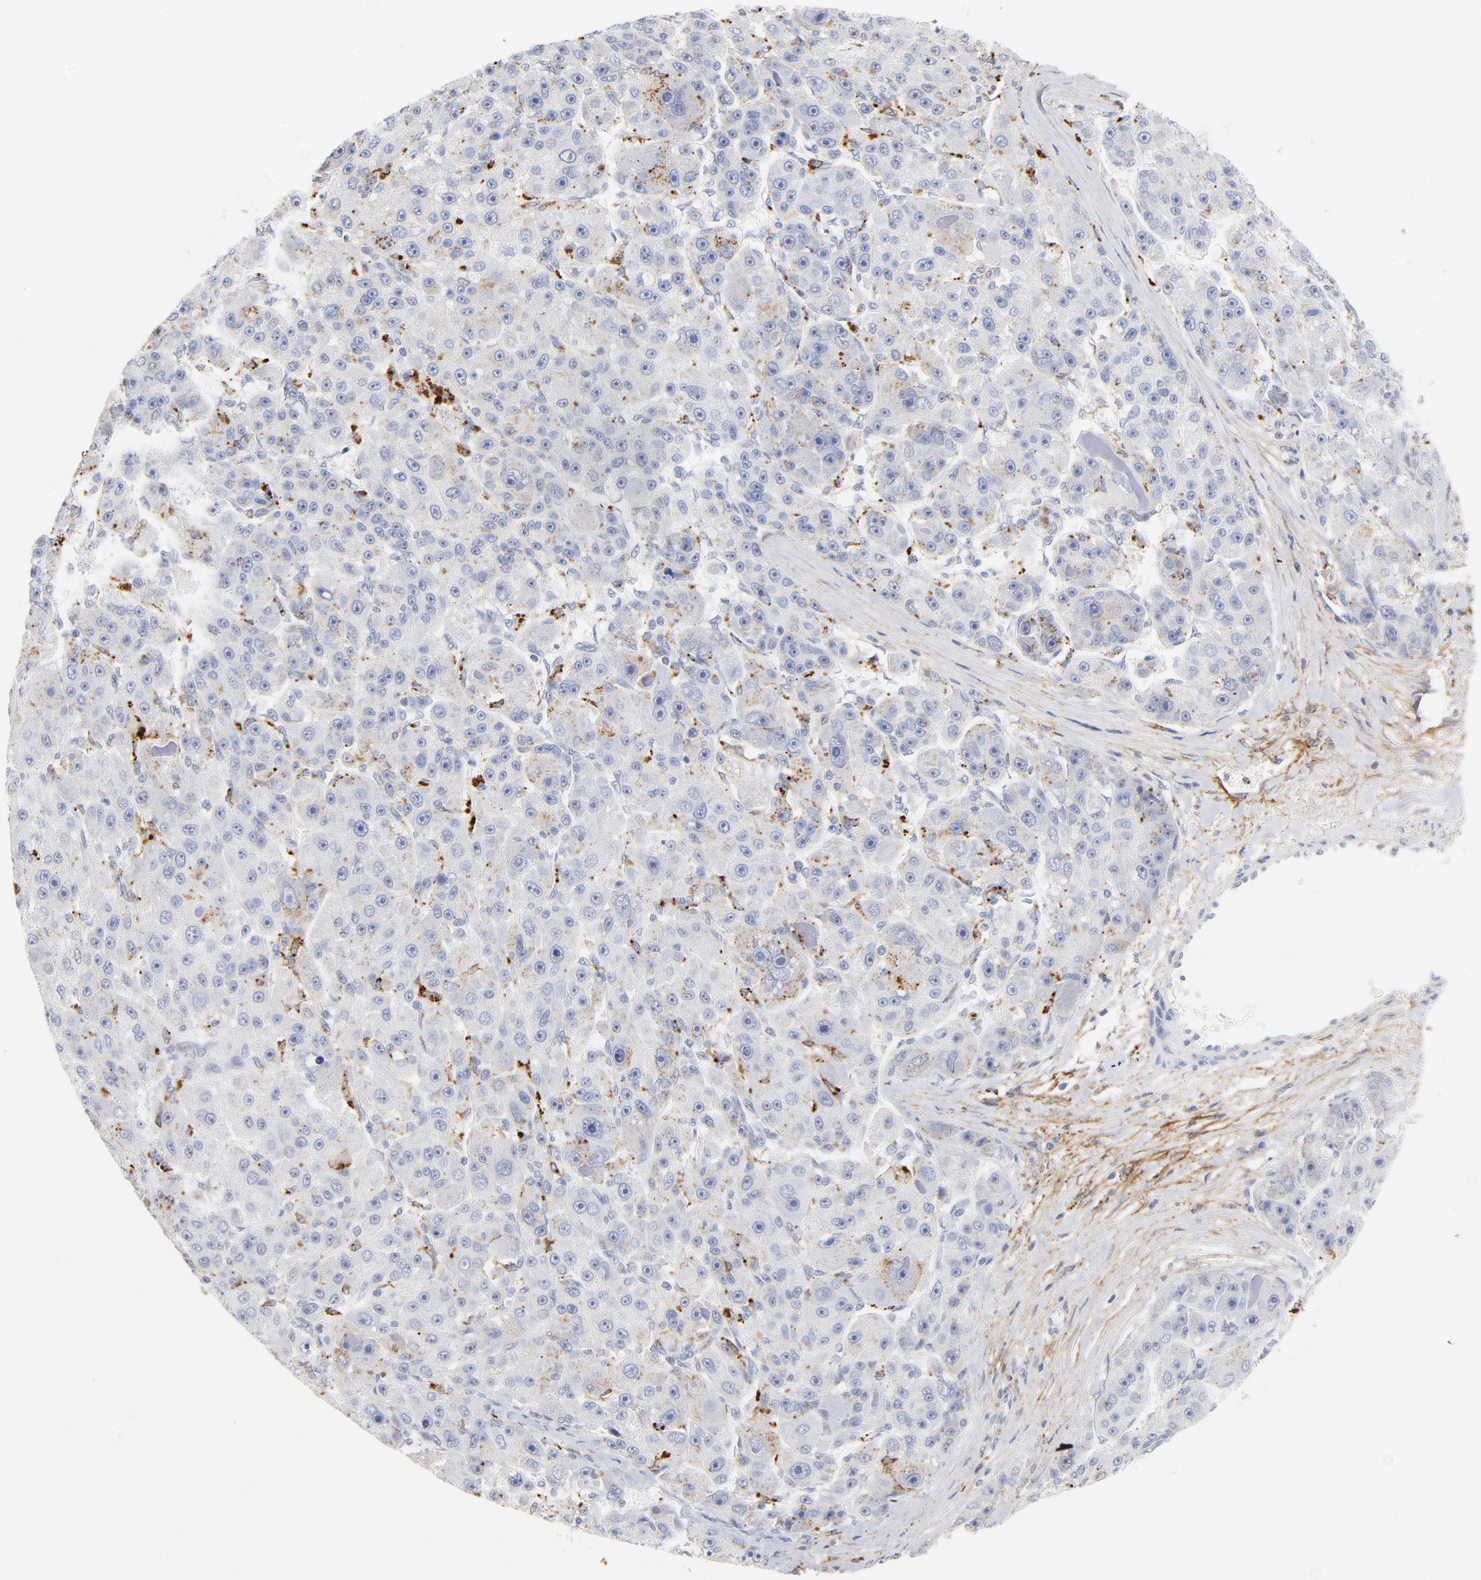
{"staining": {"intensity": "moderate", "quantity": "<25%", "location": "cytoplasmic/membranous"}, "tissue": "liver cancer", "cell_type": "Tumor cells", "image_type": "cancer", "snomed": [{"axis": "morphology", "description": "Carcinoma, Hepatocellular, NOS"}, {"axis": "topography", "description": "Liver"}], "caption": "Brown immunohistochemical staining in human liver cancer displays moderate cytoplasmic/membranous staining in approximately <25% of tumor cells. Using DAB (brown) and hematoxylin (blue) stains, captured at high magnification using brightfield microscopy.", "gene": "LTBP2", "patient": {"sex": "male", "age": 76}}